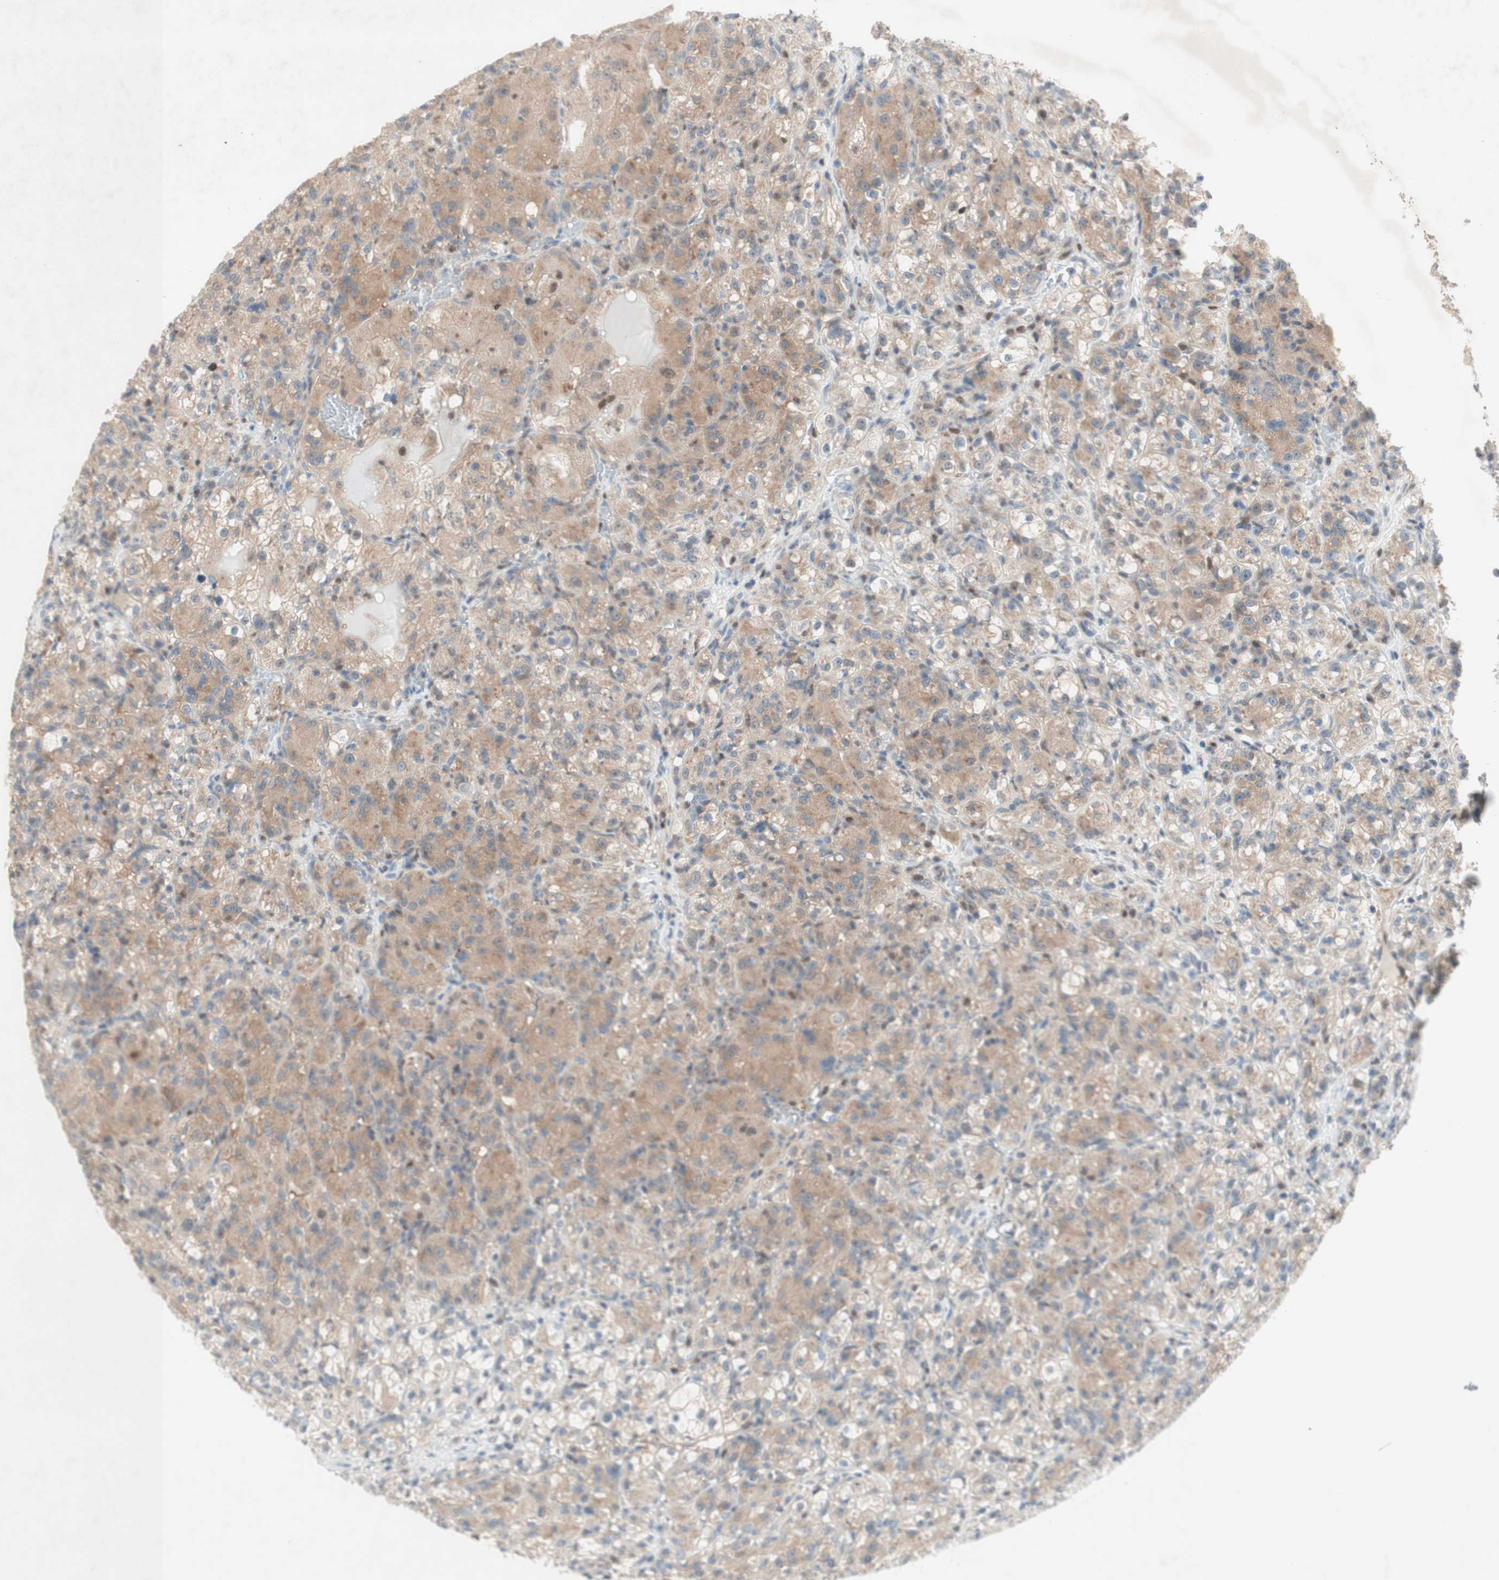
{"staining": {"intensity": "weak", "quantity": "25%-75%", "location": "cytoplasmic/membranous"}, "tissue": "renal cancer", "cell_type": "Tumor cells", "image_type": "cancer", "snomed": [{"axis": "morphology", "description": "Adenocarcinoma, NOS"}, {"axis": "topography", "description": "Kidney"}], "caption": "Brown immunohistochemical staining in human renal adenocarcinoma demonstrates weak cytoplasmic/membranous expression in about 25%-75% of tumor cells. The protein is shown in brown color, while the nuclei are stained blue.", "gene": "RFNG", "patient": {"sex": "male", "age": 61}}